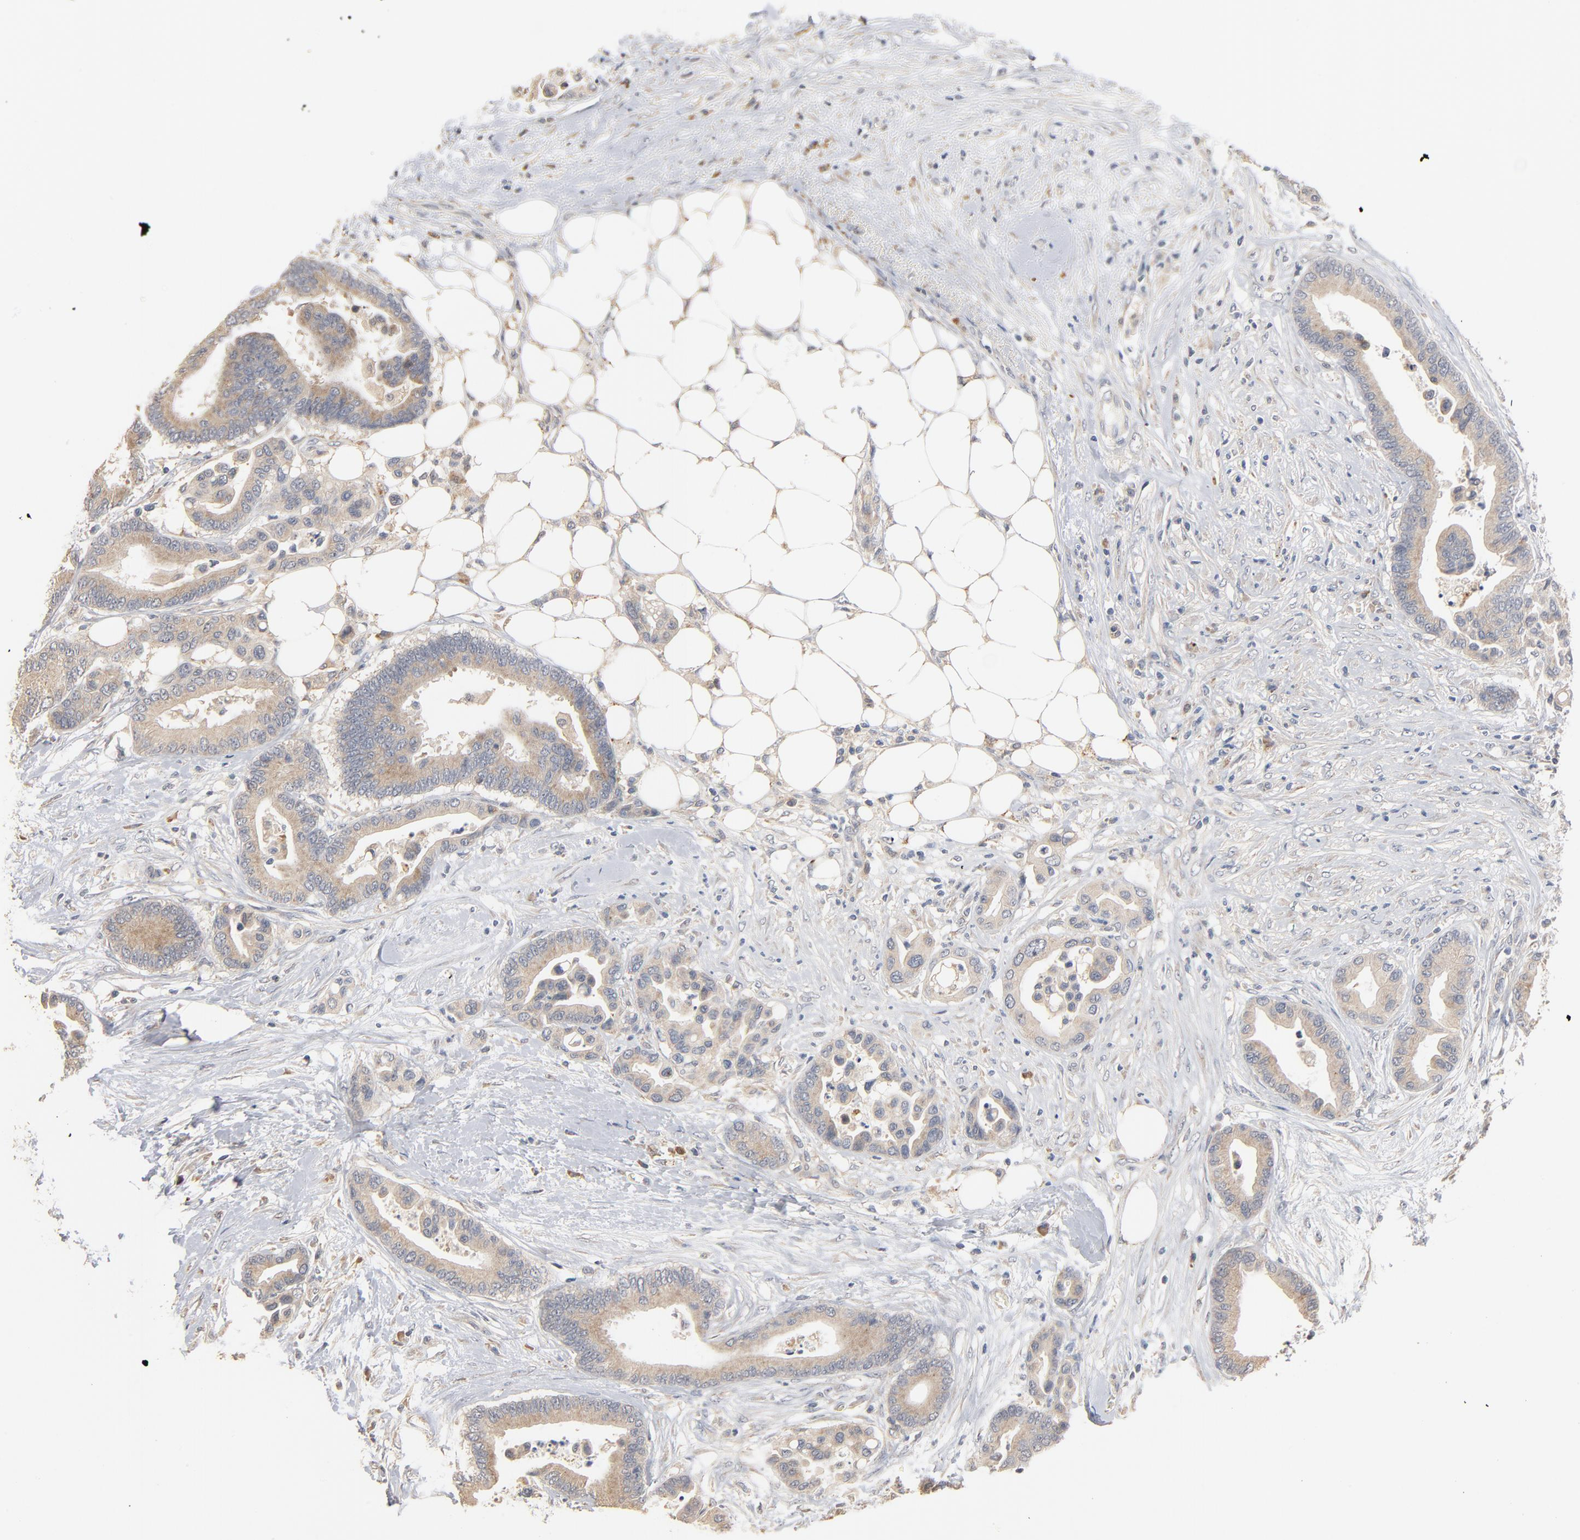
{"staining": {"intensity": "weak", "quantity": "<25%", "location": "cytoplasmic/membranous"}, "tissue": "colorectal cancer", "cell_type": "Tumor cells", "image_type": "cancer", "snomed": [{"axis": "morphology", "description": "Adenocarcinoma, NOS"}, {"axis": "topography", "description": "Colon"}], "caption": "Micrograph shows no significant protein expression in tumor cells of colorectal adenocarcinoma.", "gene": "ZDHHC8", "patient": {"sex": "male", "age": 82}}